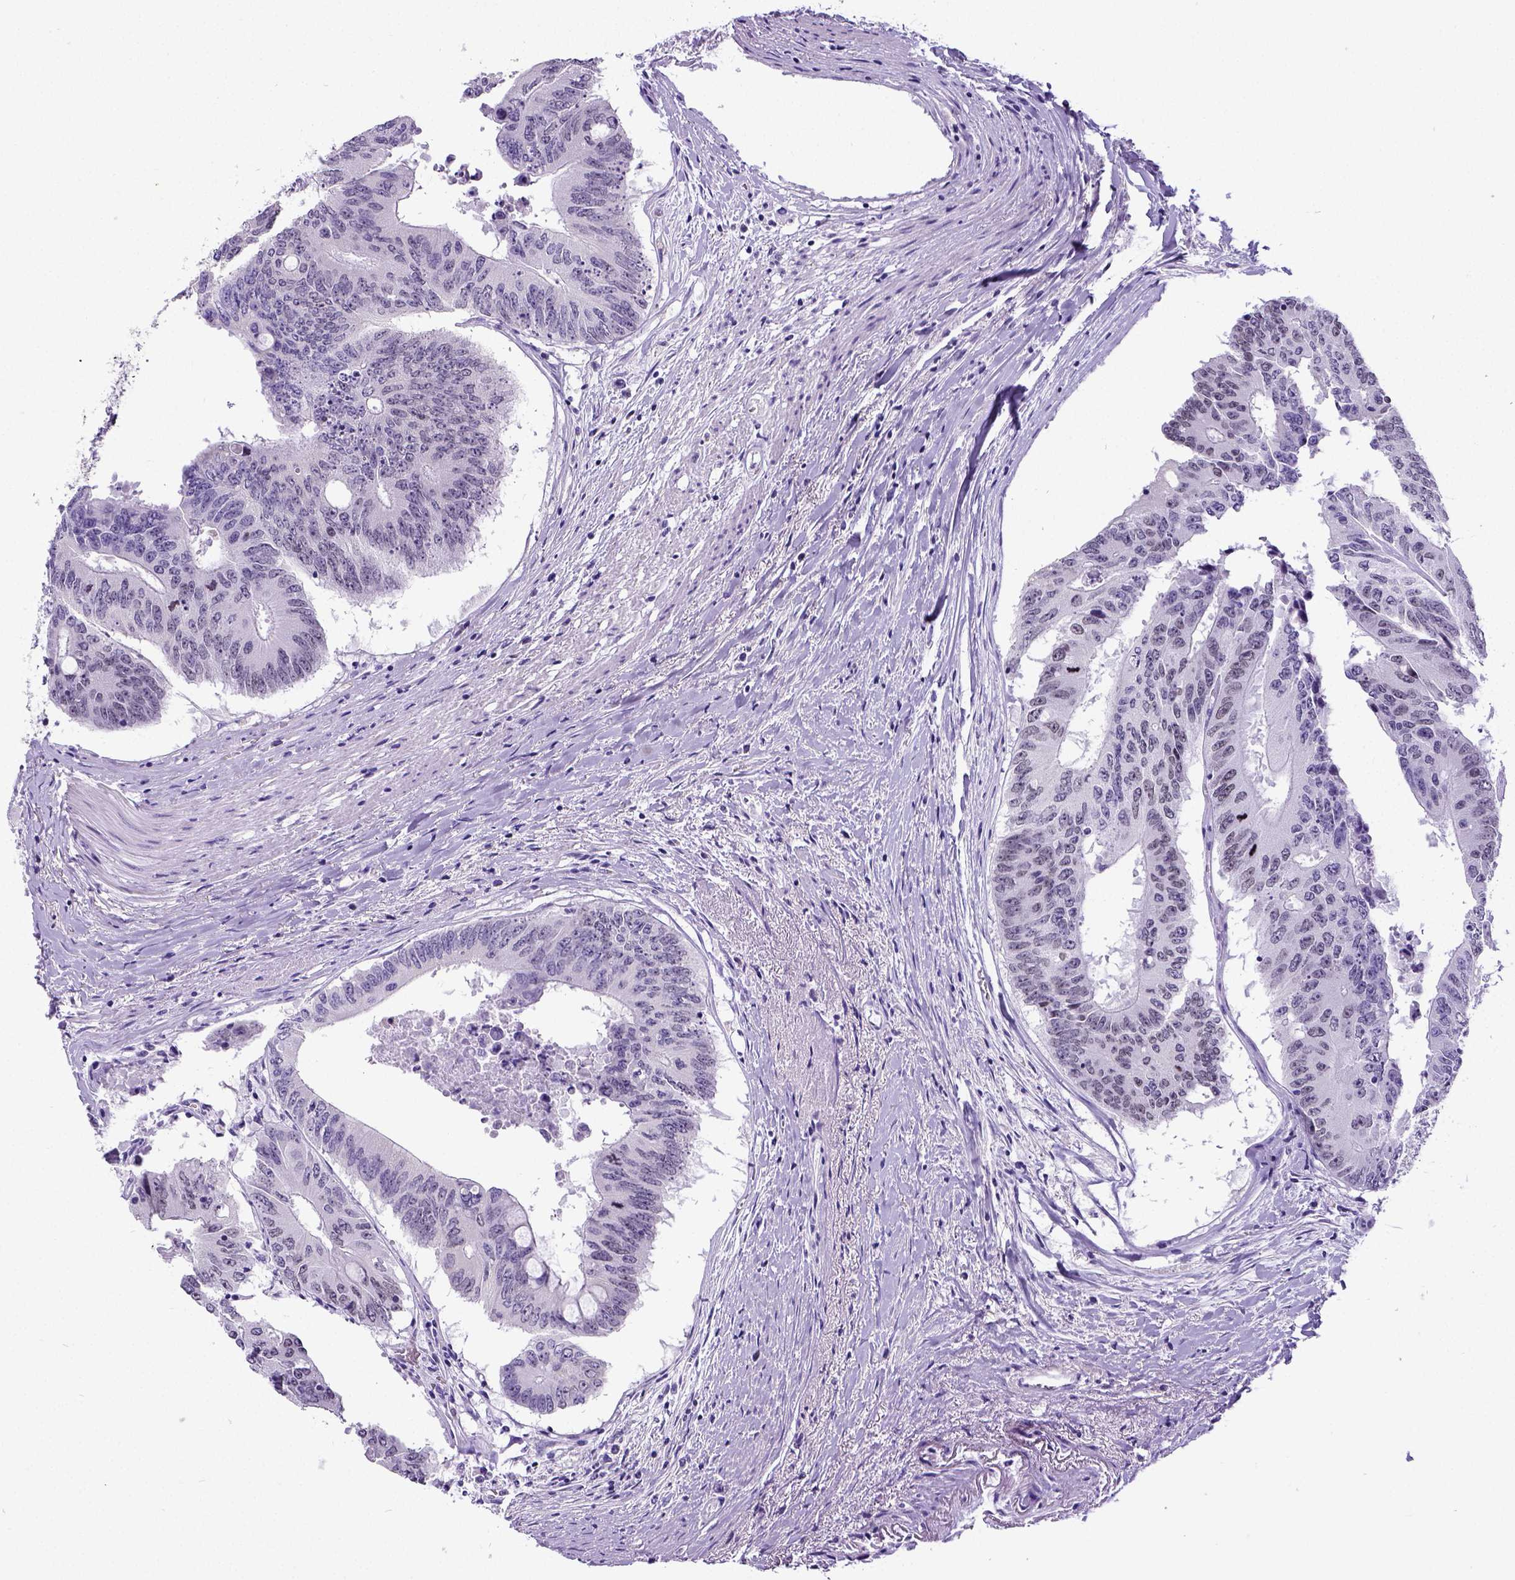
{"staining": {"intensity": "negative", "quantity": "none", "location": "none"}, "tissue": "colorectal cancer", "cell_type": "Tumor cells", "image_type": "cancer", "snomed": [{"axis": "morphology", "description": "Adenocarcinoma, NOS"}, {"axis": "topography", "description": "Rectum"}], "caption": "The image reveals no significant expression in tumor cells of colorectal cancer (adenocarcinoma).", "gene": "SATB2", "patient": {"sex": "male", "age": 59}}